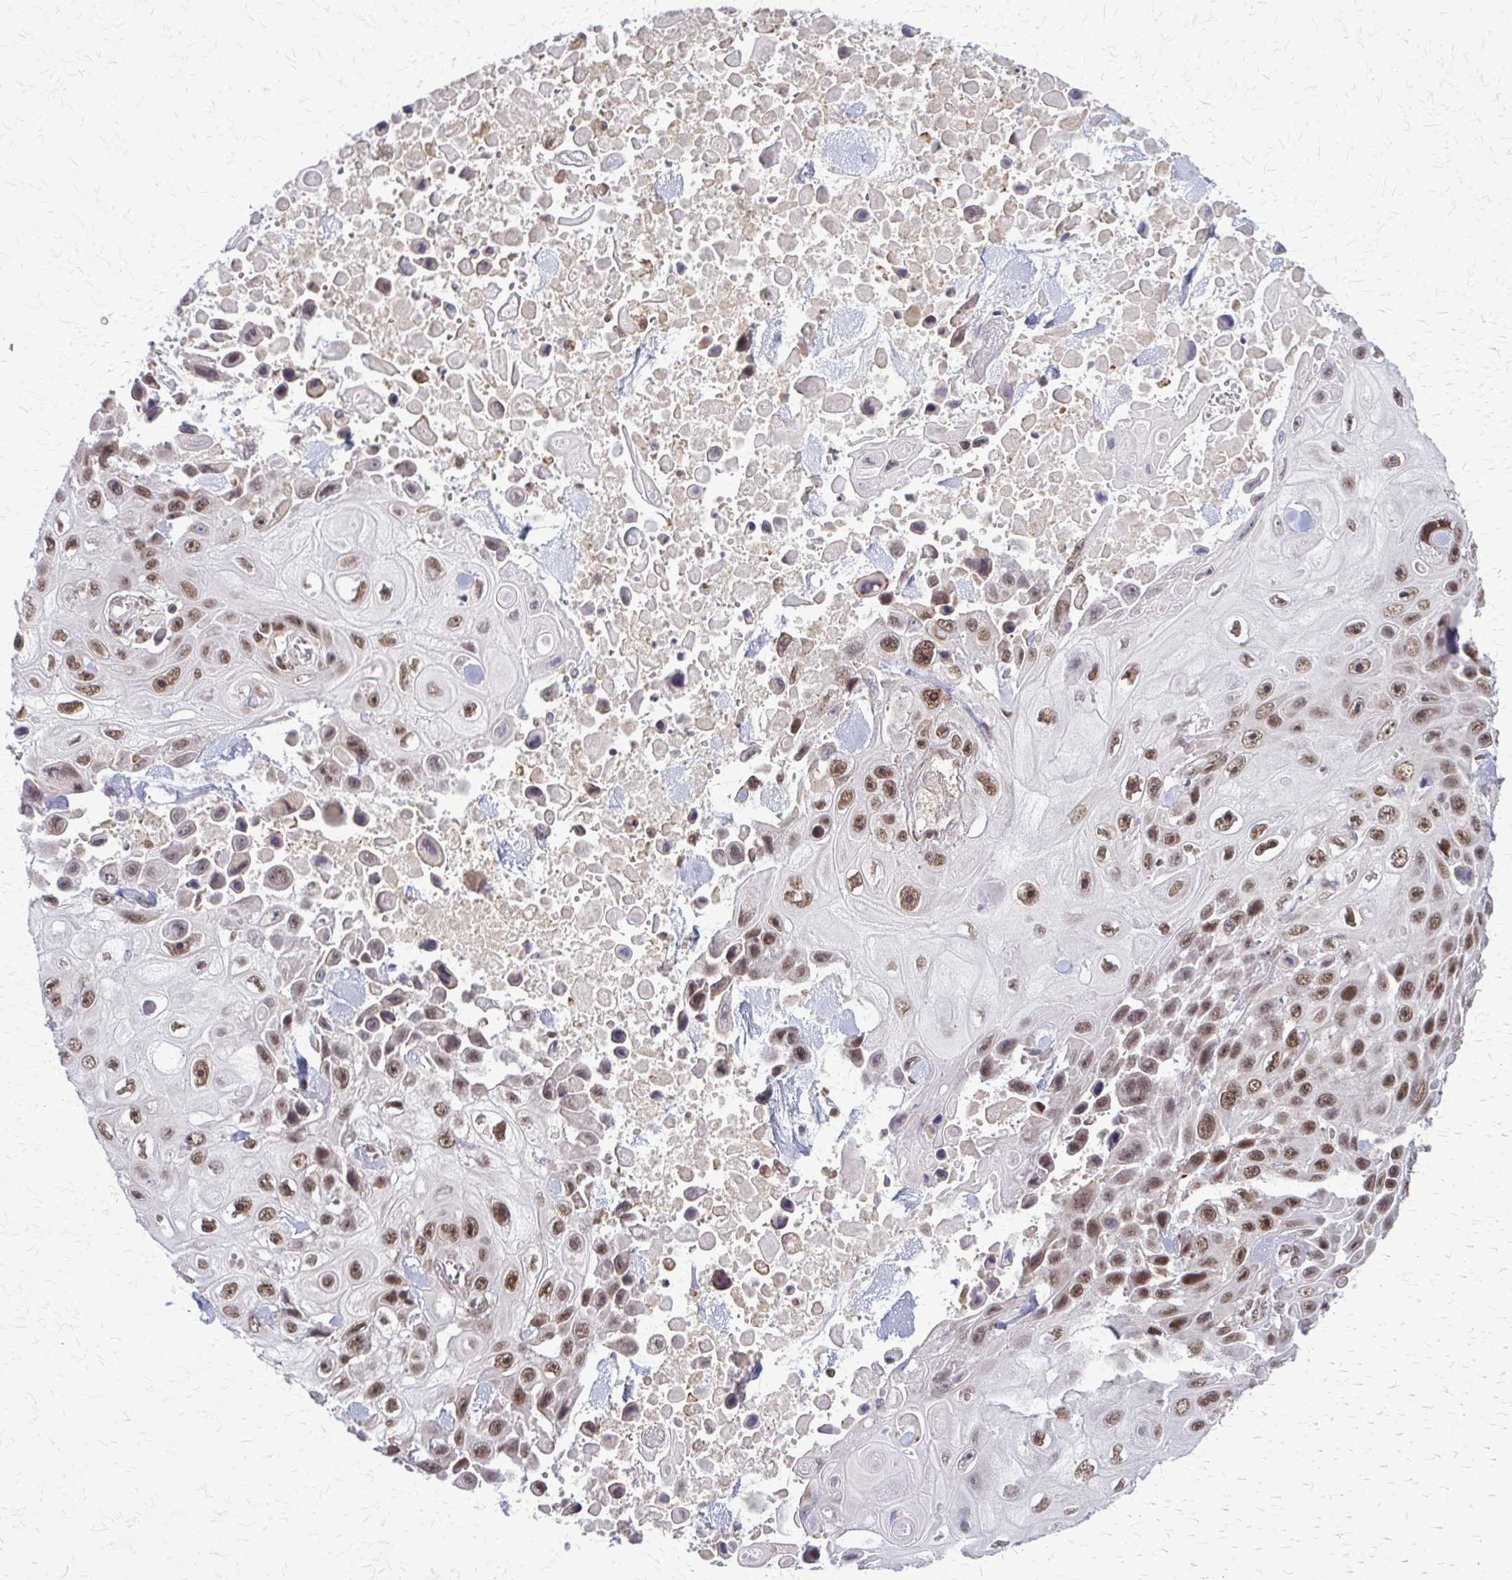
{"staining": {"intensity": "moderate", "quantity": ">75%", "location": "nuclear"}, "tissue": "skin cancer", "cell_type": "Tumor cells", "image_type": "cancer", "snomed": [{"axis": "morphology", "description": "Squamous cell carcinoma, NOS"}, {"axis": "topography", "description": "Skin"}], "caption": "Immunohistochemistry (IHC) micrograph of skin cancer (squamous cell carcinoma) stained for a protein (brown), which demonstrates medium levels of moderate nuclear staining in about >75% of tumor cells.", "gene": "HDAC3", "patient": {"sex": "male", "age": 82}}